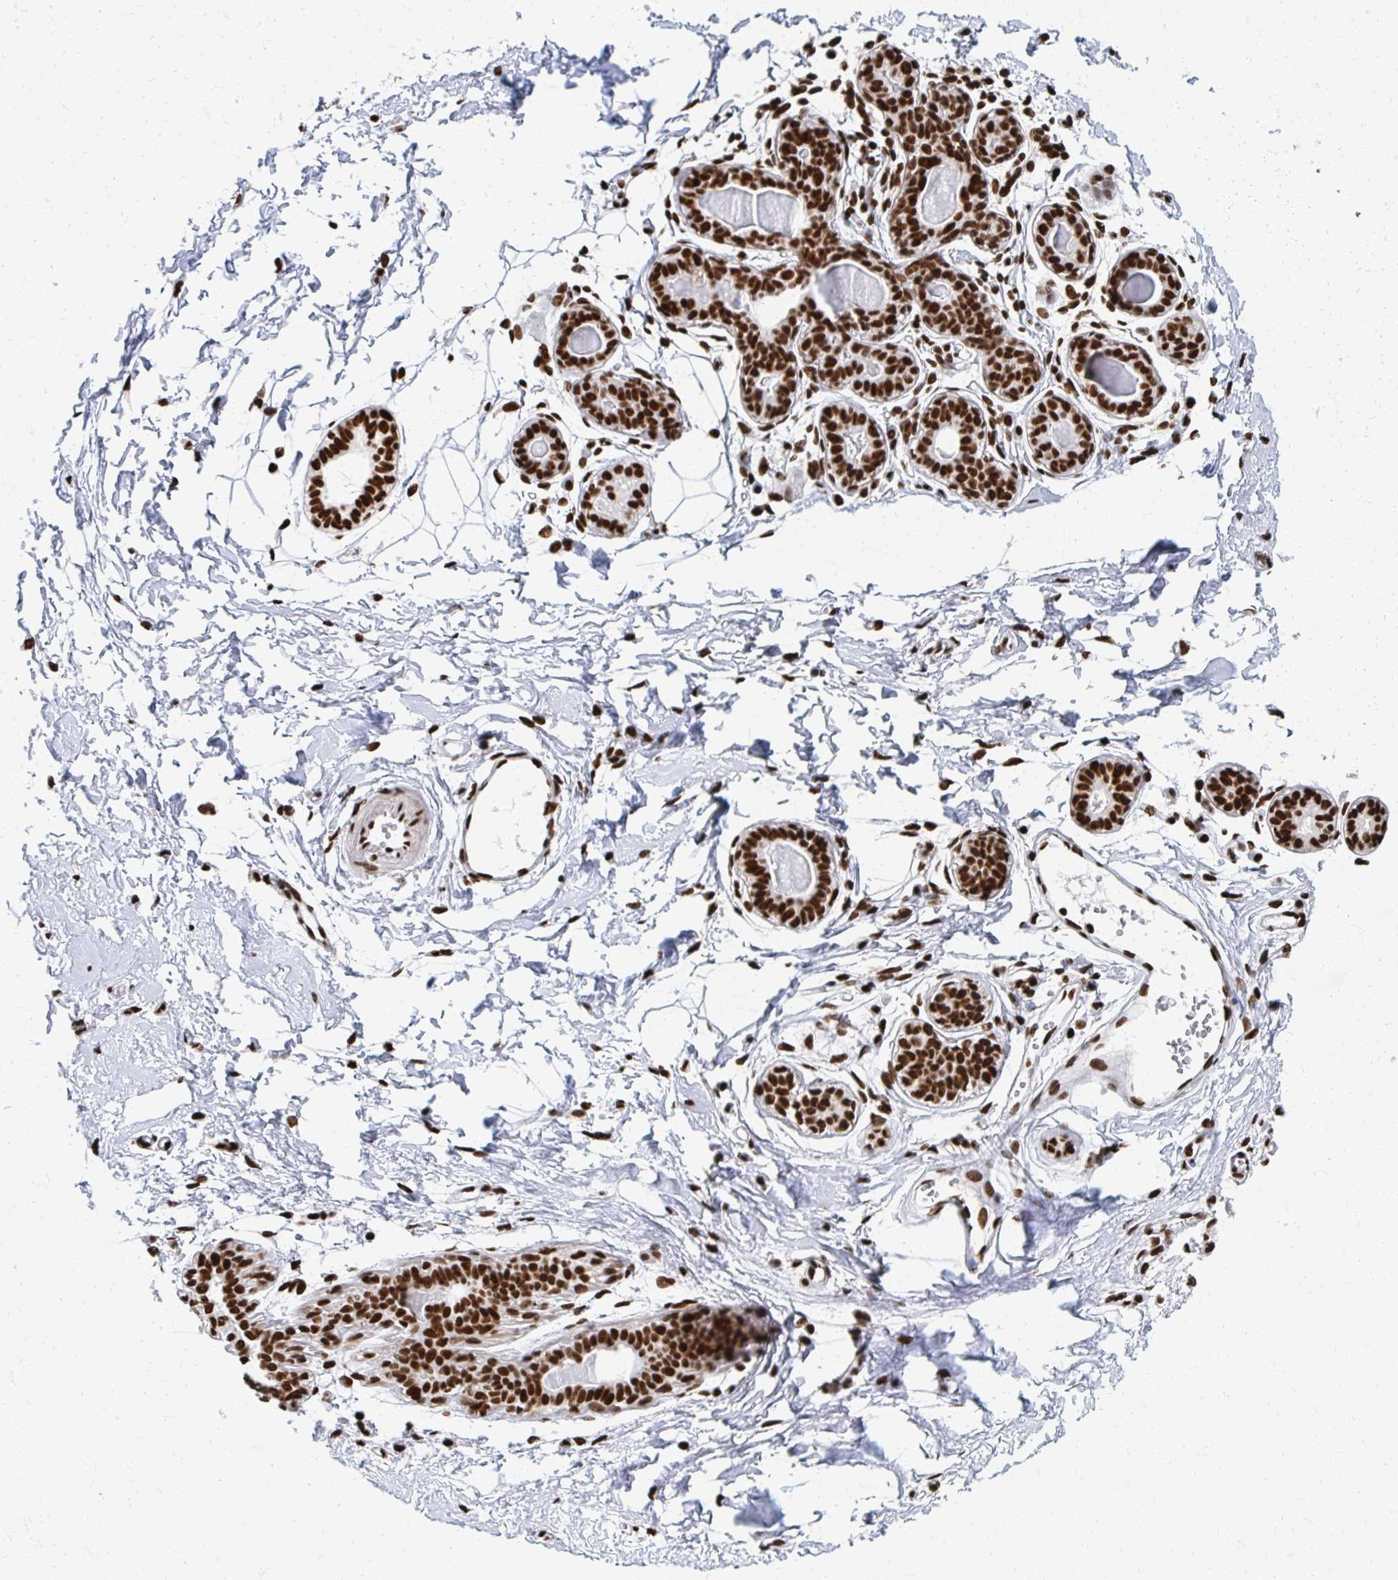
{"staining": {"intensity": "moderate", "quantity": "<25%", "location": "nuclear"}, "tissue": "breast", "cell_type": "Adipocytes", "image_type": "normal", "snomed": [{"axis": "morphology", "description": "Normal tissue, NOS"}, {"axis": "topography", "description": "Breast"}], "caption": "Breast stained with DAB immunohistochemistry demonstrates low levels of moderate nuclear expression in about <25% of adipocytes.", "gene": "RBBP4", "patient": {"sex": "female", "age": 45}}